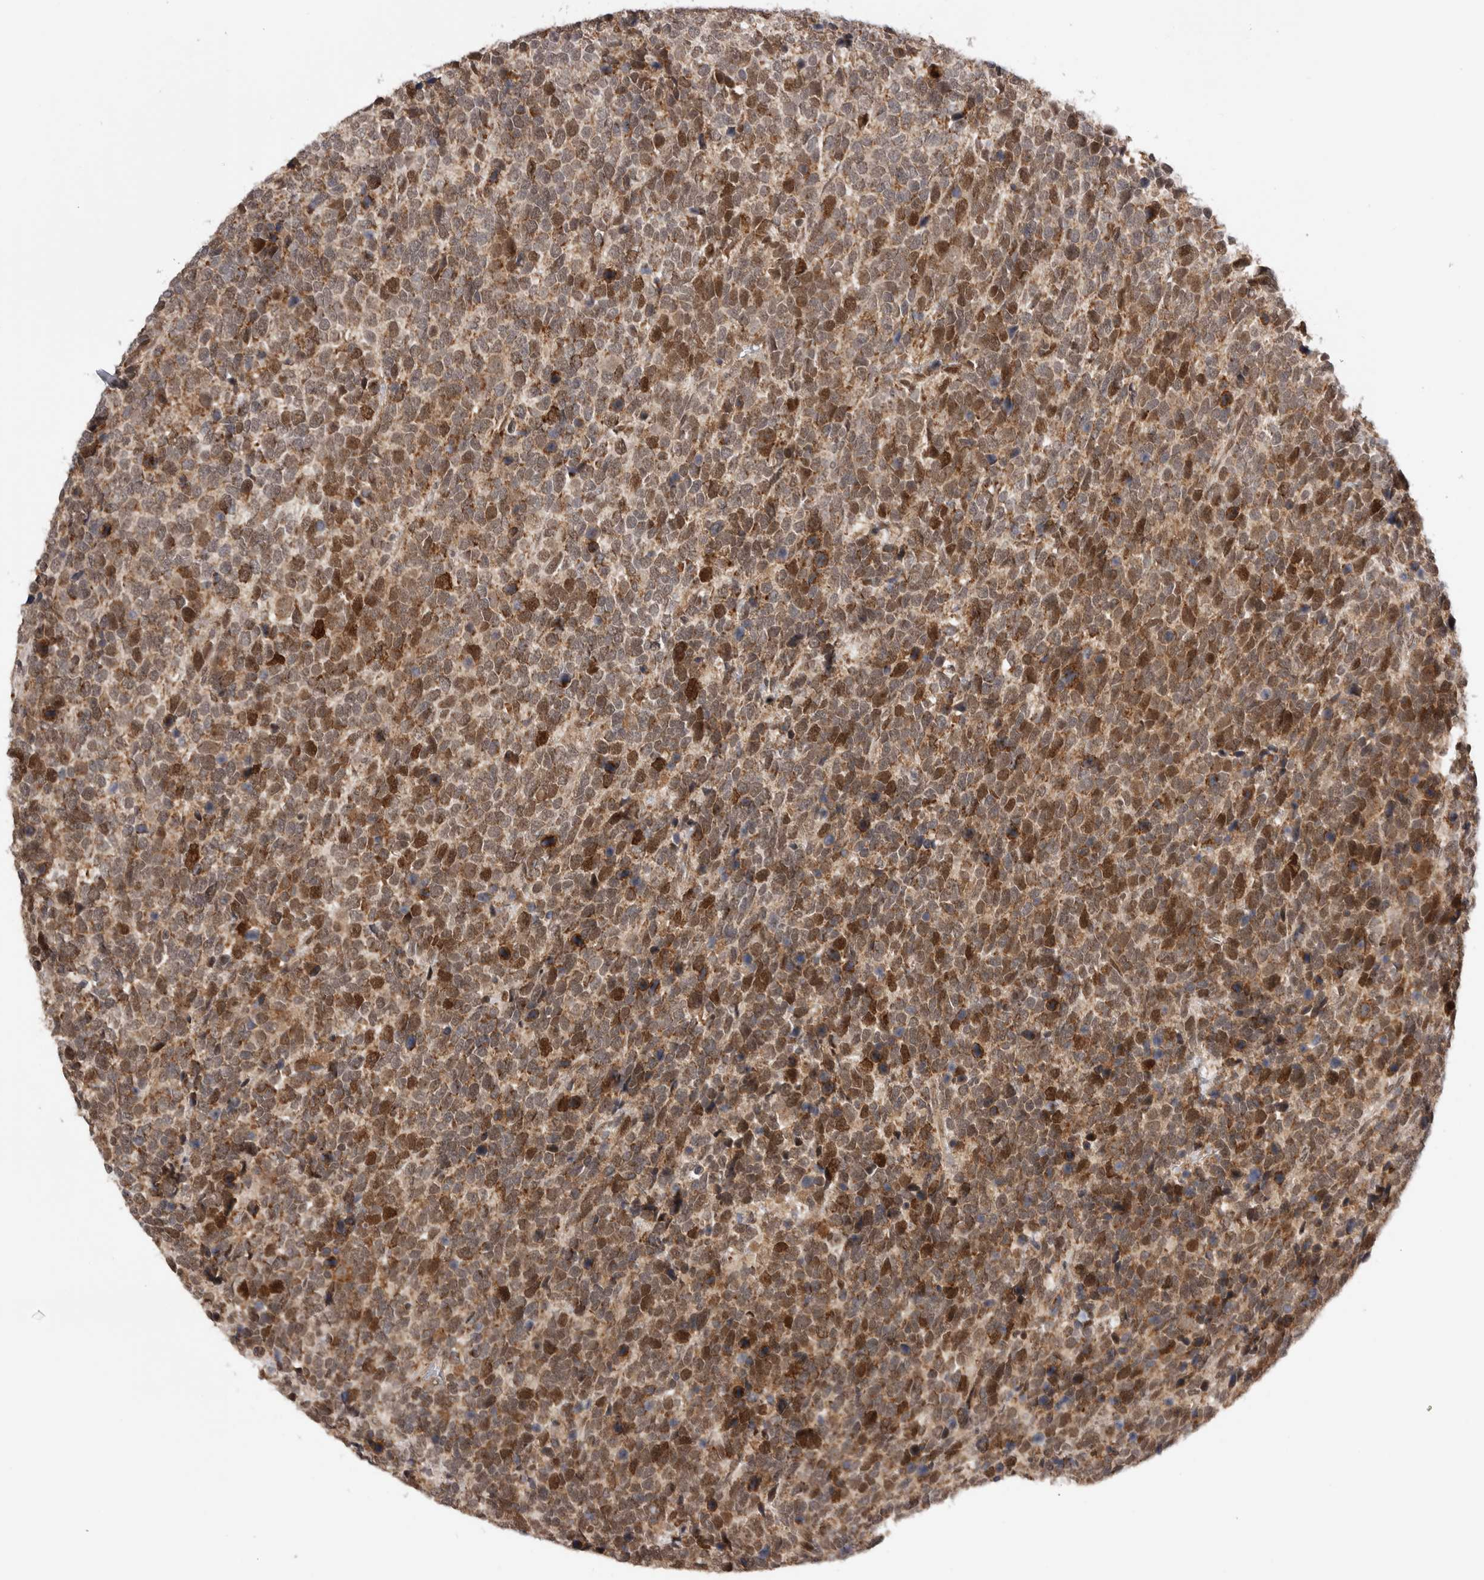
{"staining": {"intensity": "moderate", "quantity": ">75%", "location": "cytoplasmic/membranous,nuclear"}, "tissue": "urothelial cancer", "cell_type": "Tumor cells", "image_type": "cancer", "snomed": [{"axis": "morphology", "description": "Urothelial carcinoma, High grade"}, {"axis": "topography", "description": "Urinary bladder"}], "caption": "Protein expression analysis of high-grade urothelial carcinoma exhibits moderate cytoplasmic/membranous and nuclear positivity in approximately >75% of tumor cells.", "gene": "TMEM65", "patient": {"sex": "female", "age": 82}}